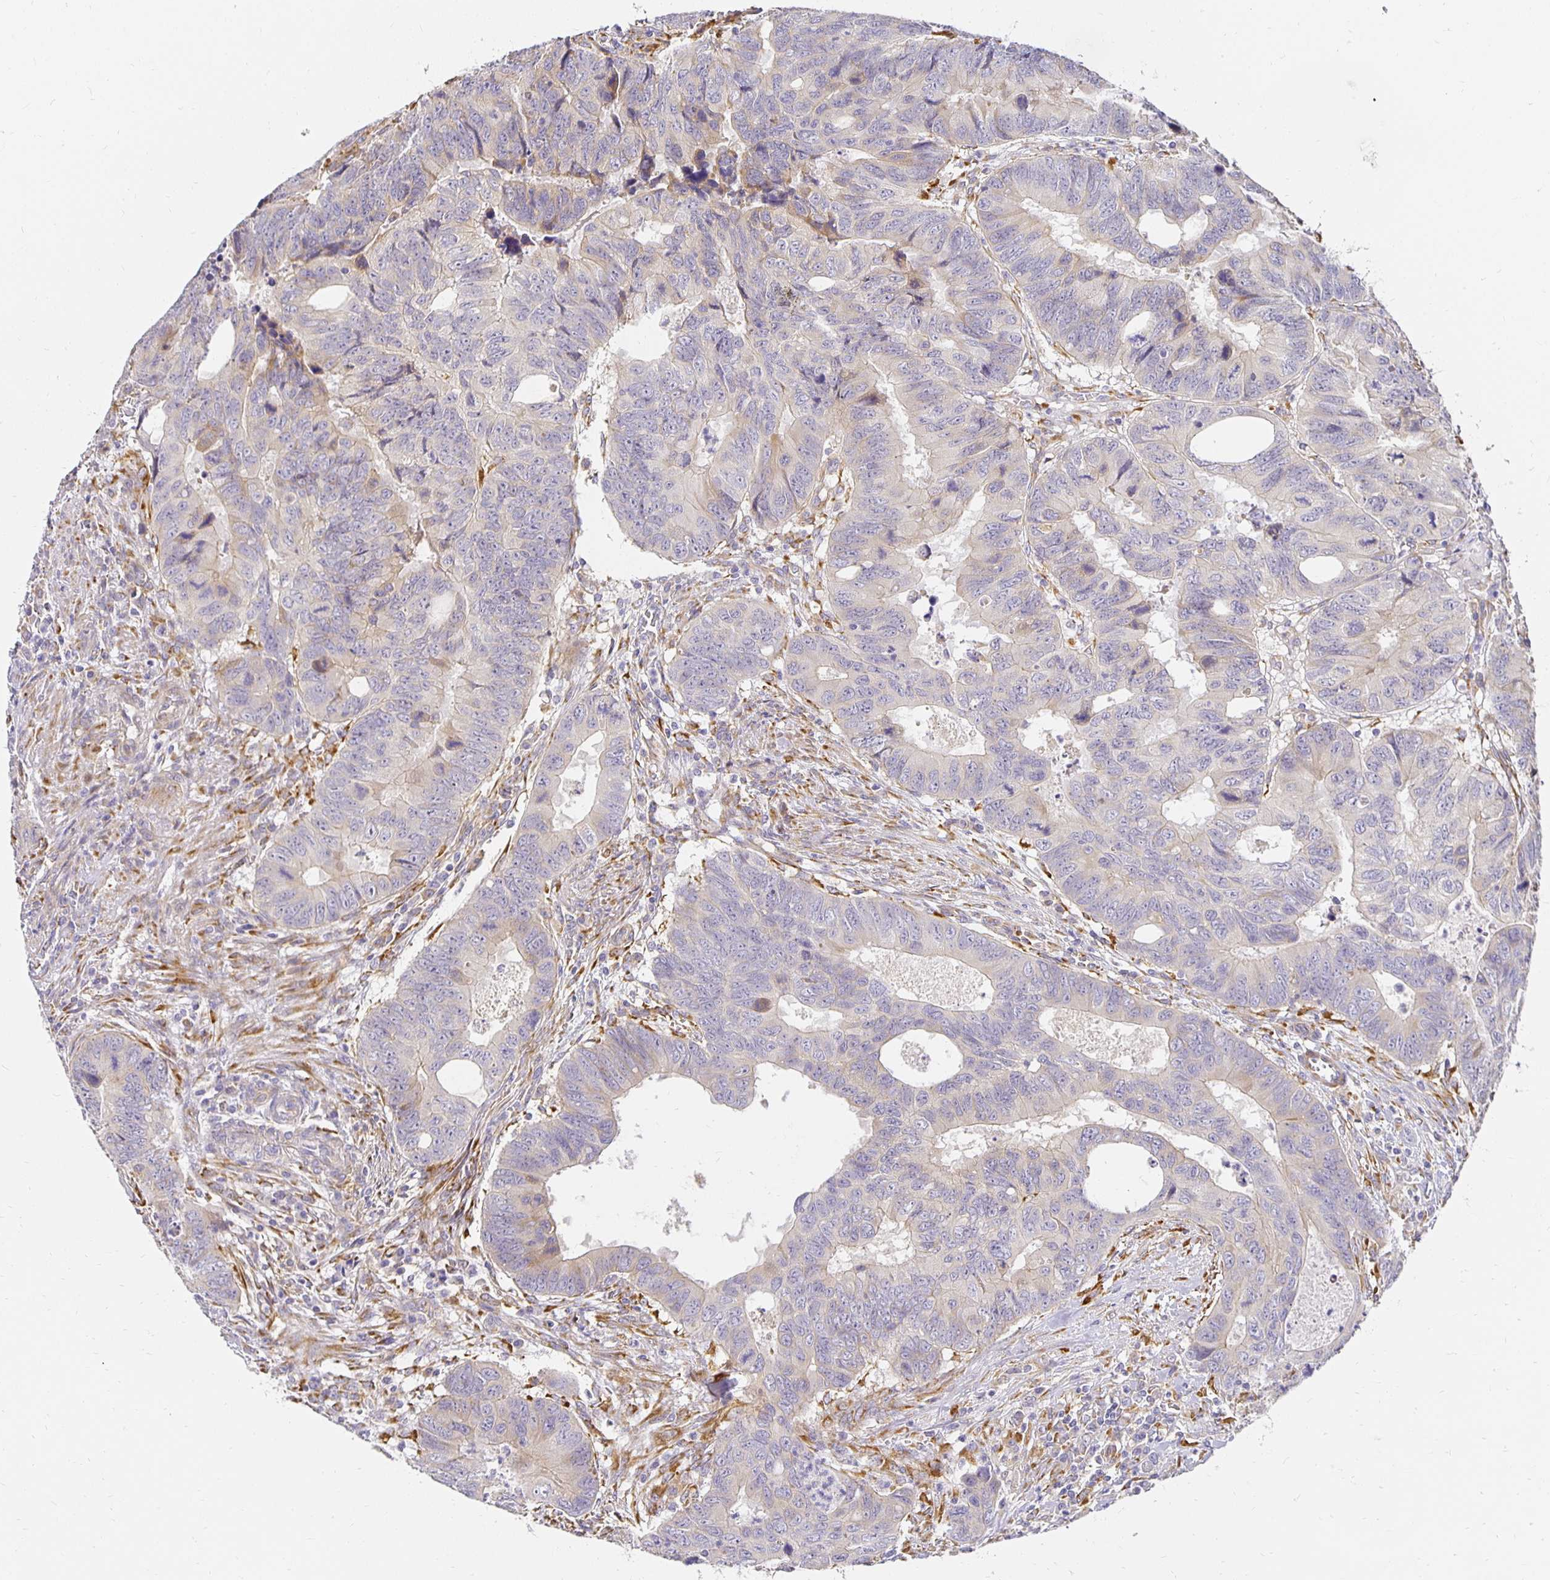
{"staining": {"intensity": "weak", "quantity": "25%-75%", "location": "cytoplasmic/membranous"}, "tissue": "colorectal cancer", "cell_type": "Tumor cells", "image_type": "cancer", "snomed": [{"axis": "morphology", "description": "Adenocarcinoma, NOS"}, {"axis": "topography", "description": "Colon"}], "caption": "This image demonstrates immunohistochemistry (IHC) staining of colorectal adenocarcinoma, with low weak cytoplasmic/membranous expression in about 25%-75% of tumor cells.", "gene": "PLOD1", "patient": {"sex": "male", "age": 62}}